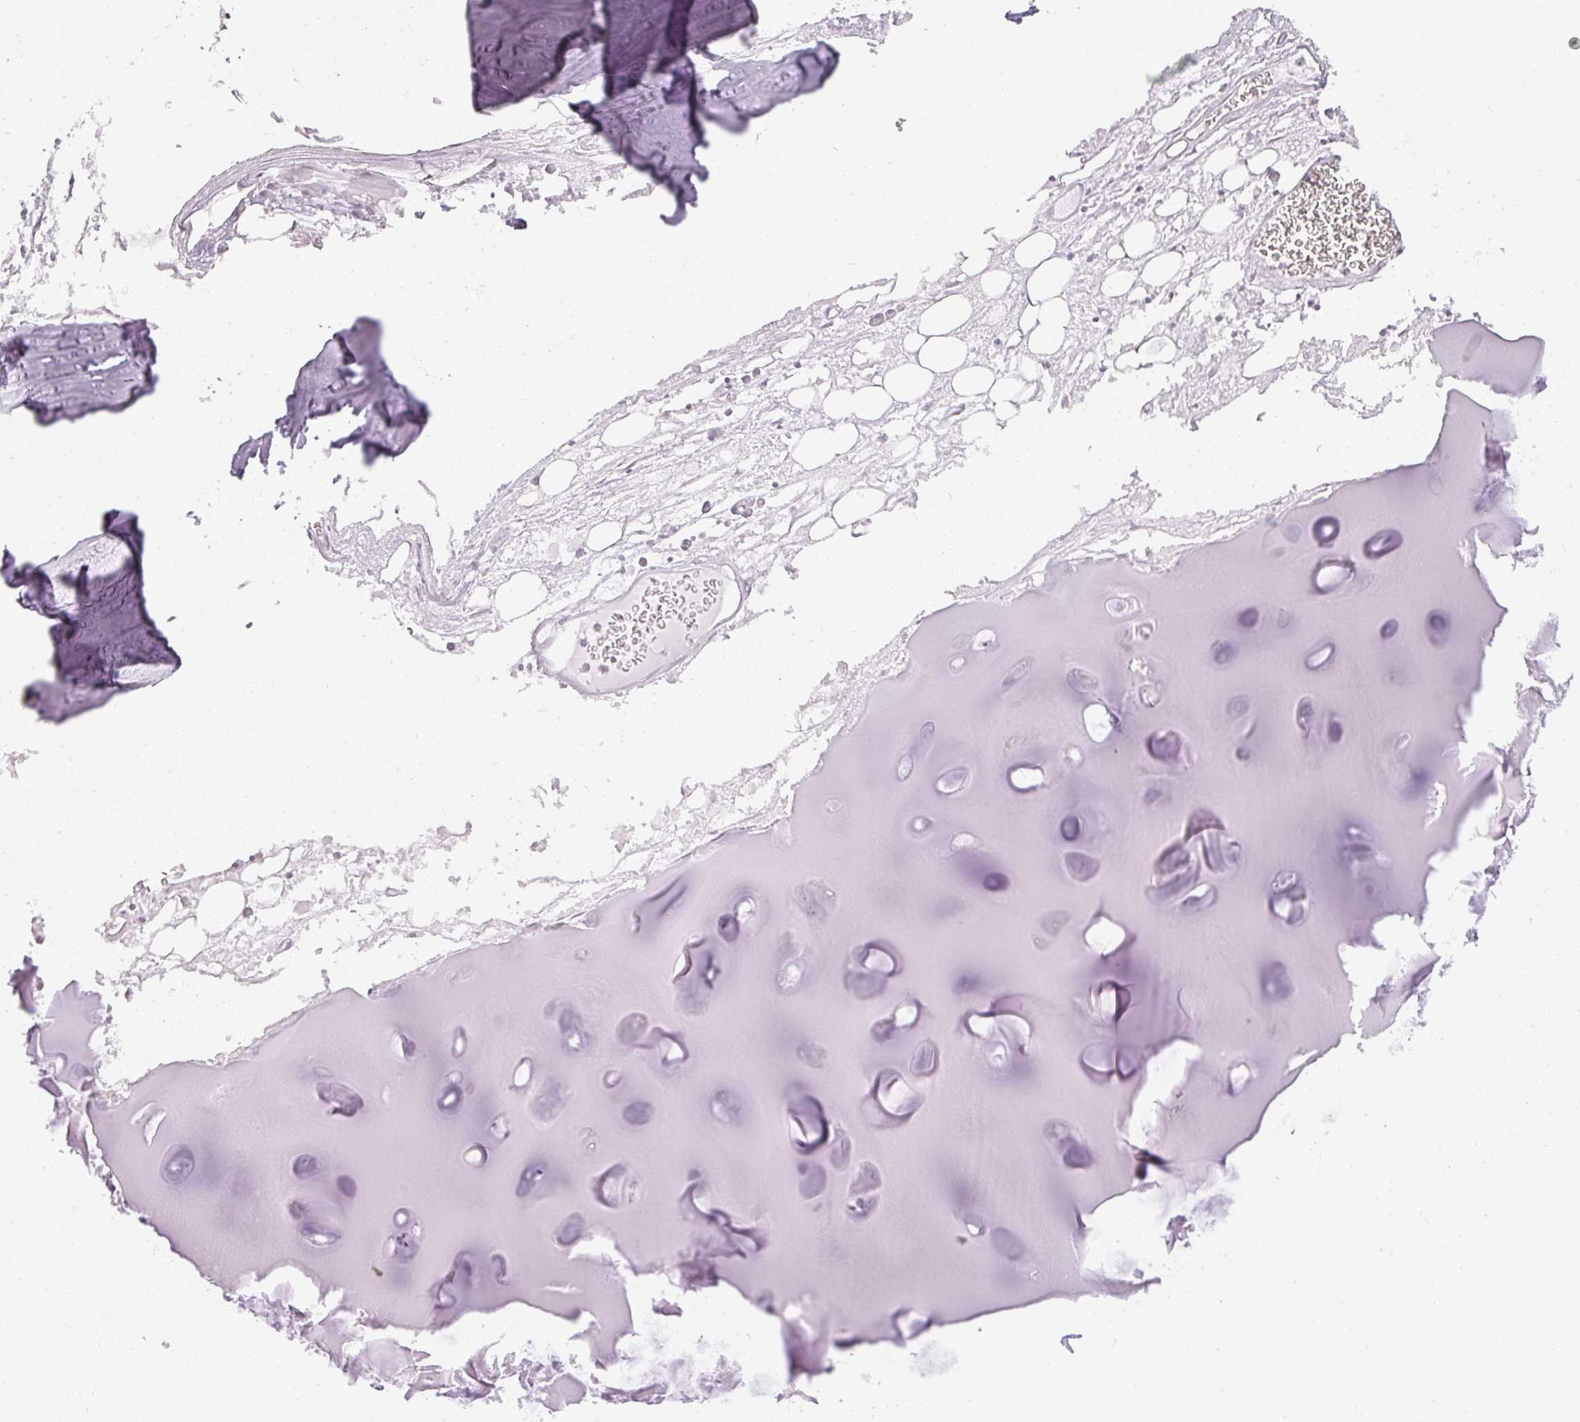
{"staining": {"intensity": "negative", "quantity": "none", "location": "none"}, "tissue": "adipose tissue", "cell_type": "Adipocytes", "image_type": "normal", "snomed": [{"axis": "morphology", "description": "Normal tissue, NOS"}, {"axis": "topography", "description": "Cartilage tissue"}], "caption": "This image is of benign adipose tissue stained with immunohistochemistry to label a protein in brown with the nuclei are counter-stained blue. There is no positivity in adipocytes.", "gene": "TMEM42", "patient": {"sex": "male", "age": 57}}